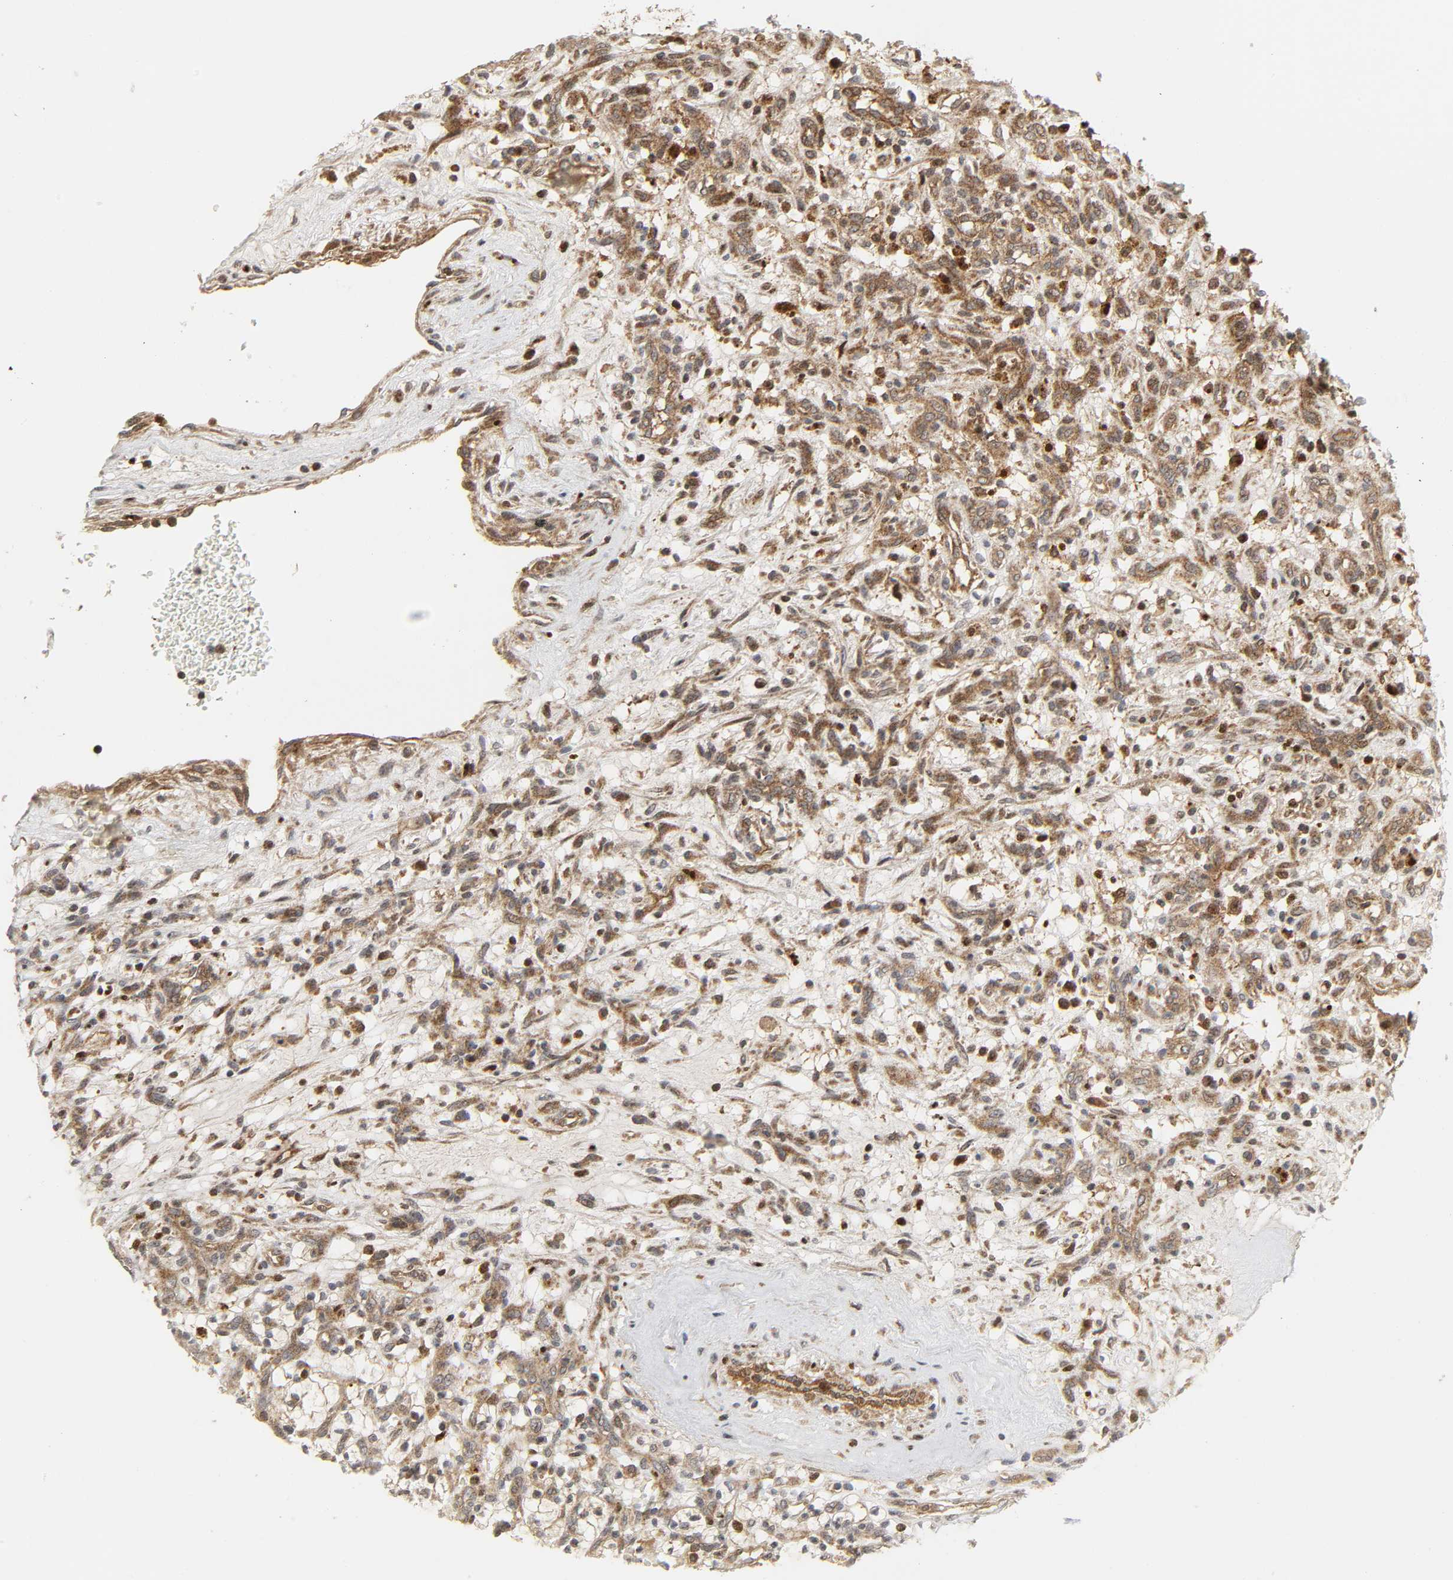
{"staining": {"intensity": "moderate", "quantity": ">75%", "location": "cytoplasmic/membranous"}, "tissue": "renal cancer", "cell_type": "Tumor cells", "image_type": "cancer", "snomed": [{"axis": "morphology", "description": "Adenocarcinoma, NOS"}, {"axis": "topography", "description": "Kidney"}], "caption": "There is medium levels of moderate cytoplasmic/membranous expression in tumor cells of renal adenocarcinoma, as demonstrated by immunohistochemical staining (brown color).", "gene": "CHUK", "patient": {"sex": "female", "age": 57}}